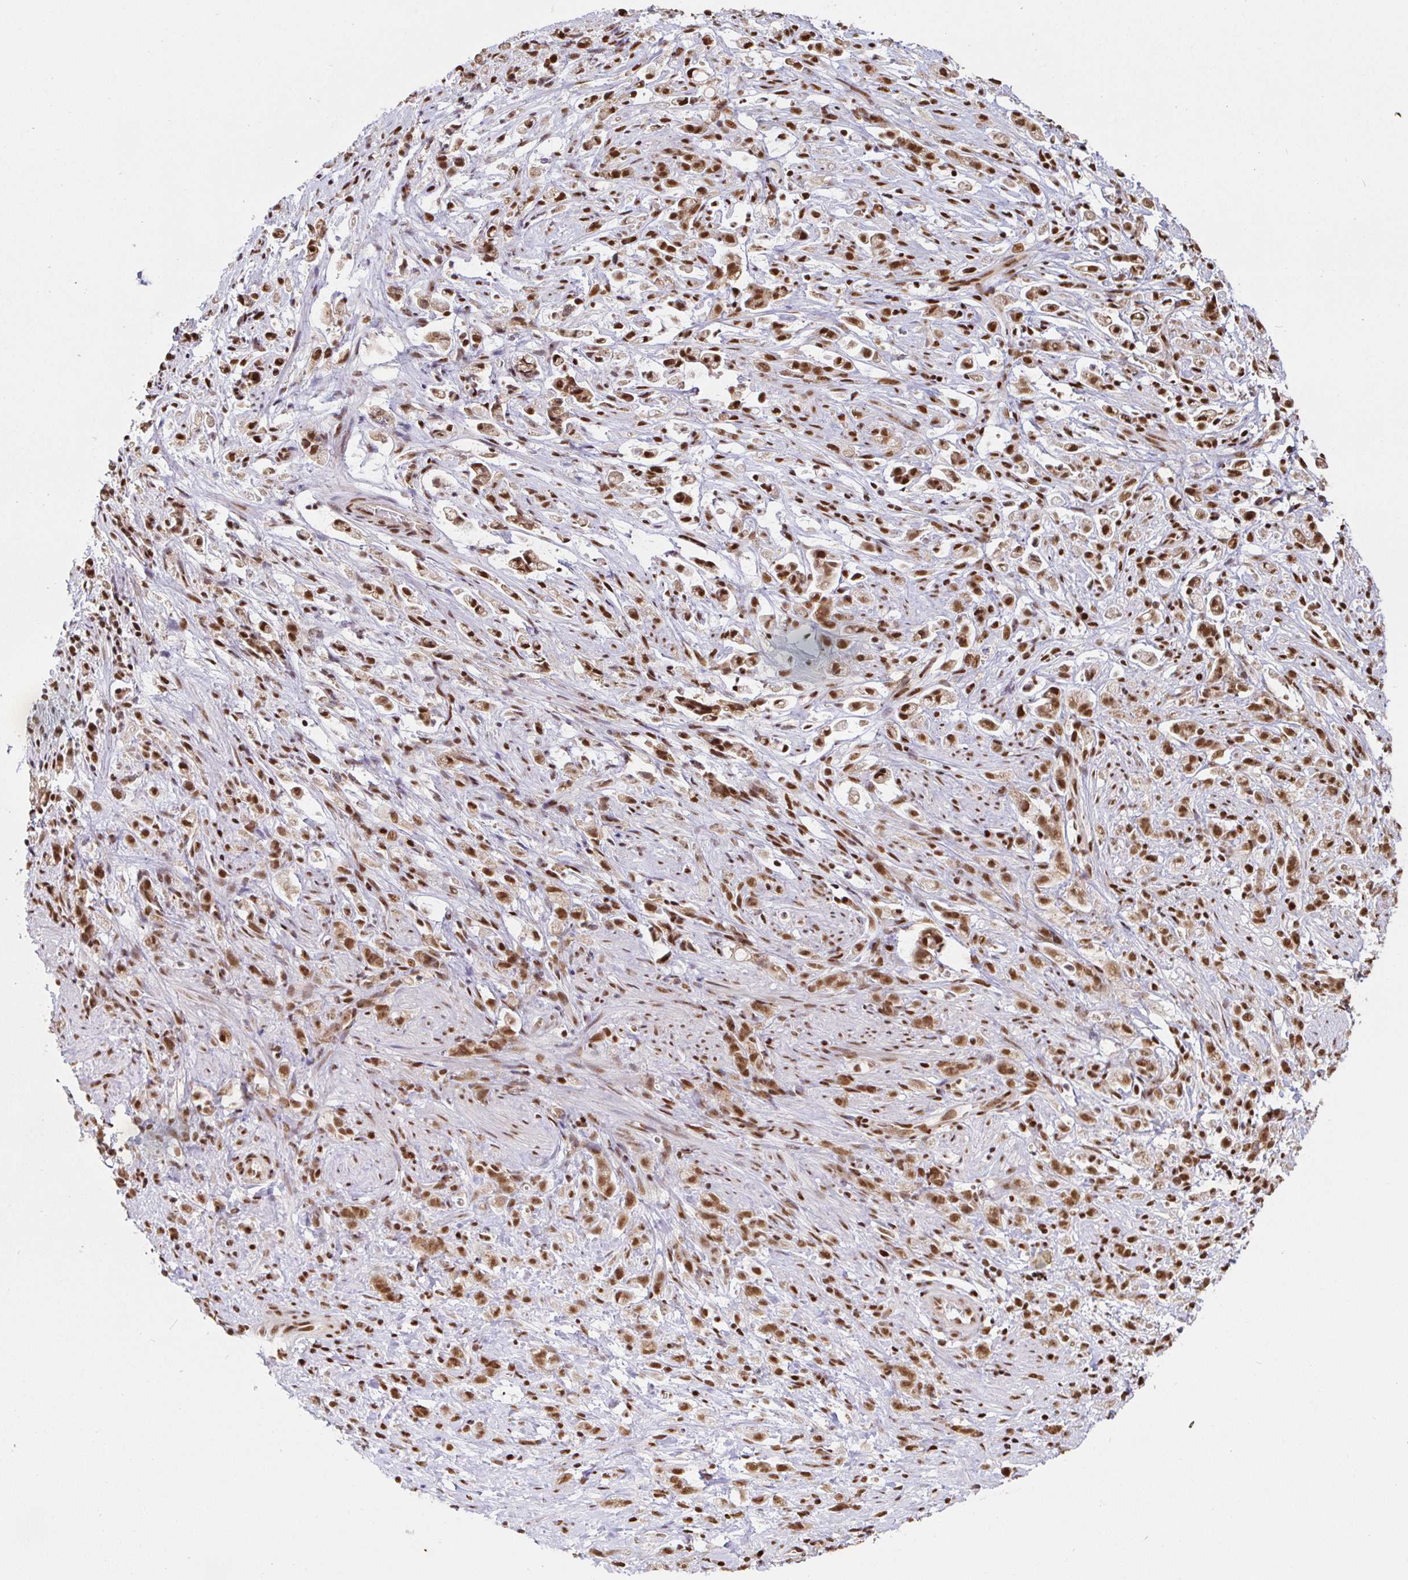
{"staining": {"intensity": "moderate", "quantity": ">75%", "location": "nuclear"}, "tissue": "stomach cancer", "cell_type": "Tumor cells", "image_type": "cancer", "snomed": [{"axis": "morphology", "description": "Adenocarcinoma, NOS"}, {"axis": "topography", "description": "Stomach"}], "caption": "The immunohistochemical stain highlights moderate nuclear staining in tumor cells of stomach adenocarcinoma tissue.", "gene": "SP3", "patient": {"sex": "female", "age": 60}}